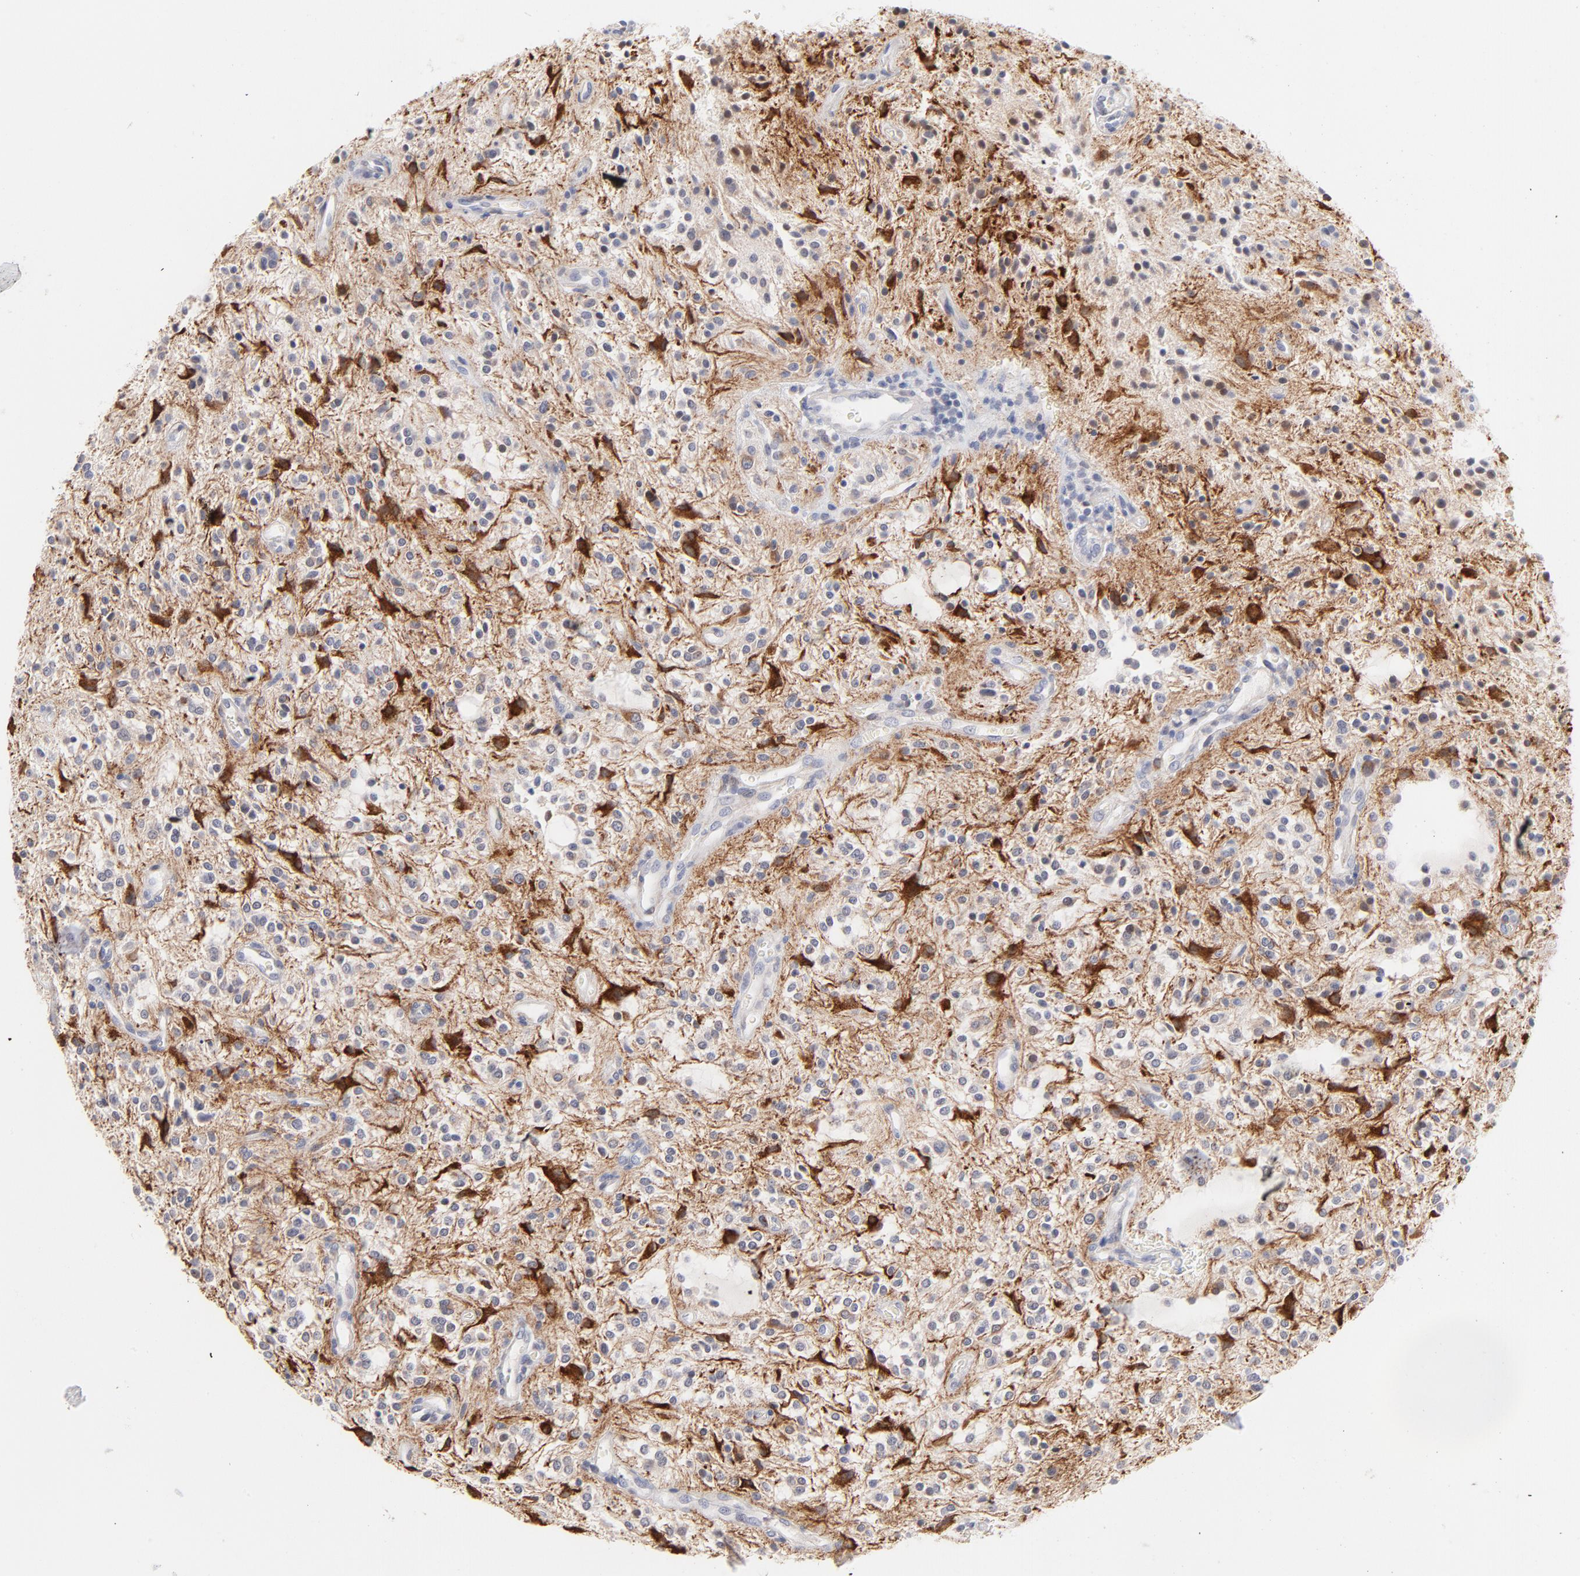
{"staining": {"intensity": "strong", "quantity": "25%-75%", "location": "cytoplasmic/membranous"}, "tissue": "glioma", "cell_type": "Tumor cells", "image_type": "cancer", "snomed": [{"axis": "morphology", "description": "Glioma, malignant, NOS"}, {"axis": "topography", "description": "Cerebellum"}], "caption": "About 25%-75% of tumor cells in glioma (malignant) display strong cytoplasmic/membranous protein staining as visualized by brown immunohistochemical staining.", "gene": "MID1", "patient": {"sex": "female", "age": 10}}